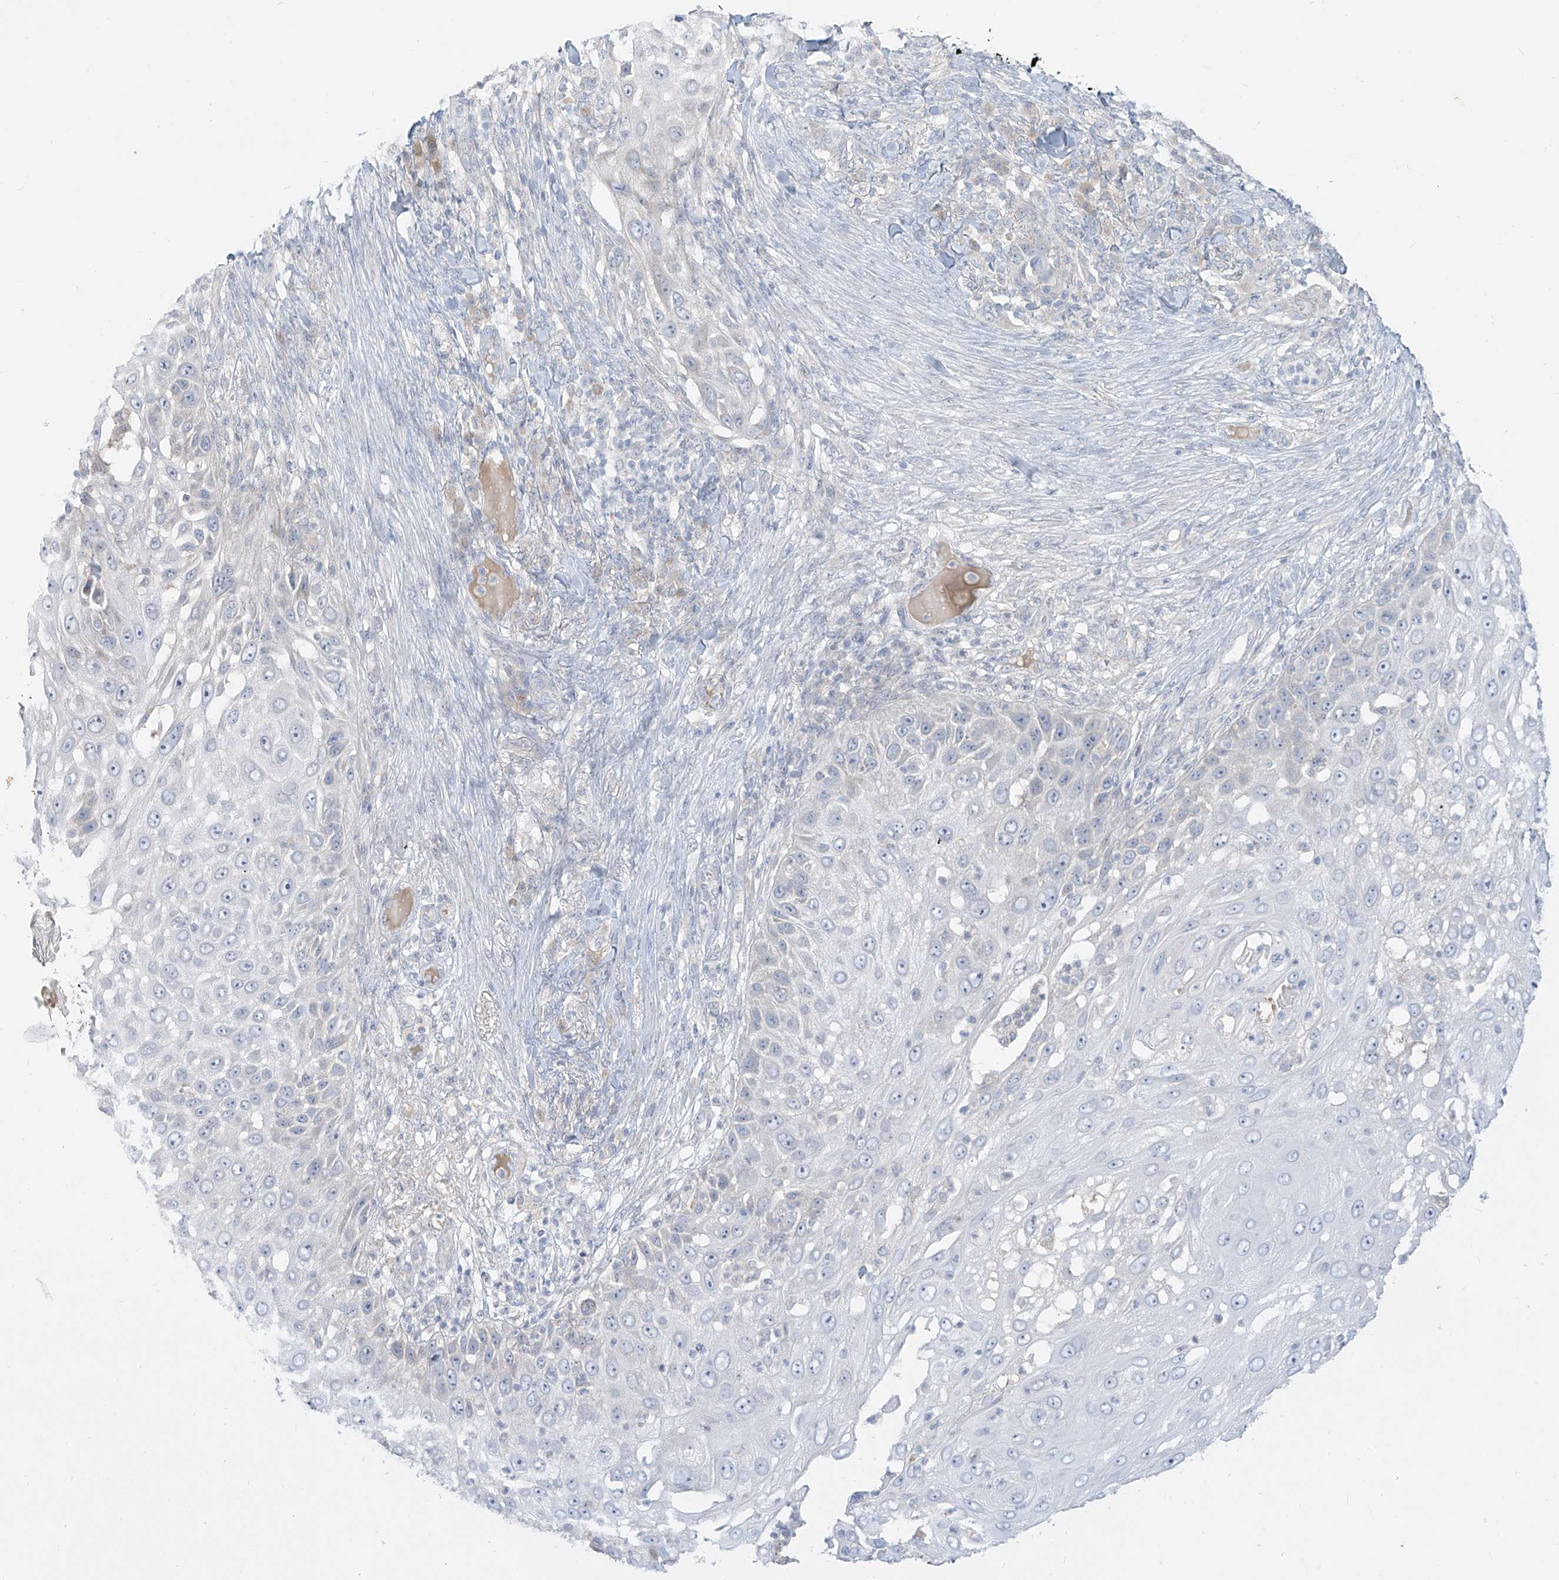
{"staining": {"intensity": "negative", "quantity": "none", "location": "none"}, "tissue": "skin cancer", "cell_type": "Tumor cells", "image_type": "cancer", "snomed": [{"axis": "morphology", "description": "Squamous cell carcinoma, NOS"}, {"axis": "topography", "description": "Skin"}], "caption": "This image is of skin squamous cell carcinoma stained with immunohistochemistry (IHC) to label a protein in brown with the nuclei are counter-stained blue. There is no staining in tumor cells.", "gene": "C2orf42", "patient": {"sex": "female", "age": 44}}